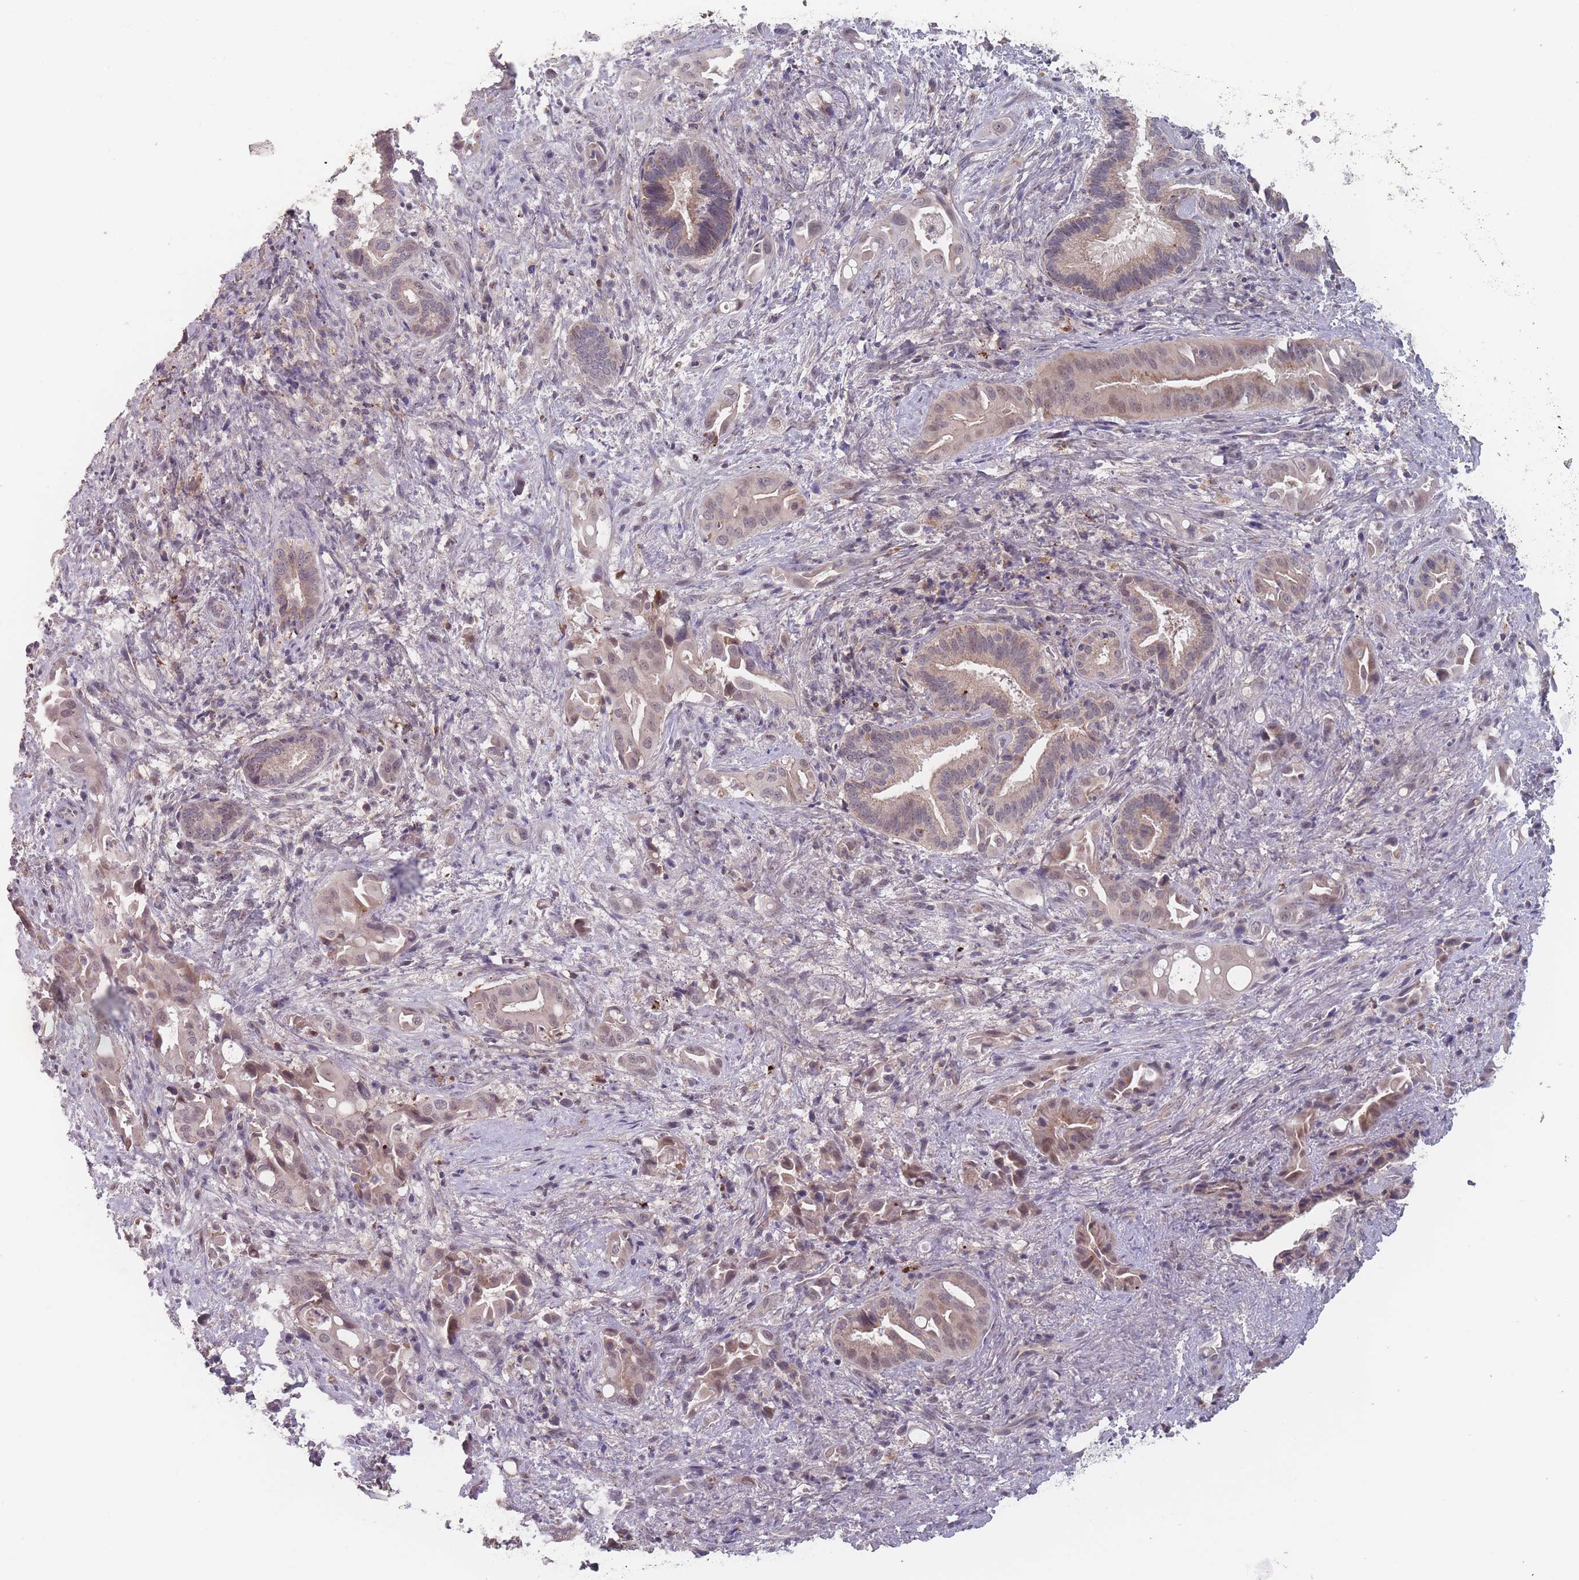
{"staining": {"intensity": "weak", "quantity": ">75%", "location": "cytoplasmic/membranous,nuclear"}, "tissue": "liver cancer", "cell_type": "Tumor cells", "image_type": "cancer", "snomed": [{"axis": "morphology", "description": "Cholangiocarcinoma"}, {"axis": "topography", "description": "Liver"}], "caption": "Immunohistochemical staining of liver cancer demonstrates low levels of weak cytoplasmic/membranous and nuclear protein positivity in about >75% of tumor cells. The staining is performed using DAB brown chromogen to label protein expression. The nuclei are counter-stained blue using hematoxylin.", "gene": "TMEM232", "patient": {"sex": "female", "age": 68}}